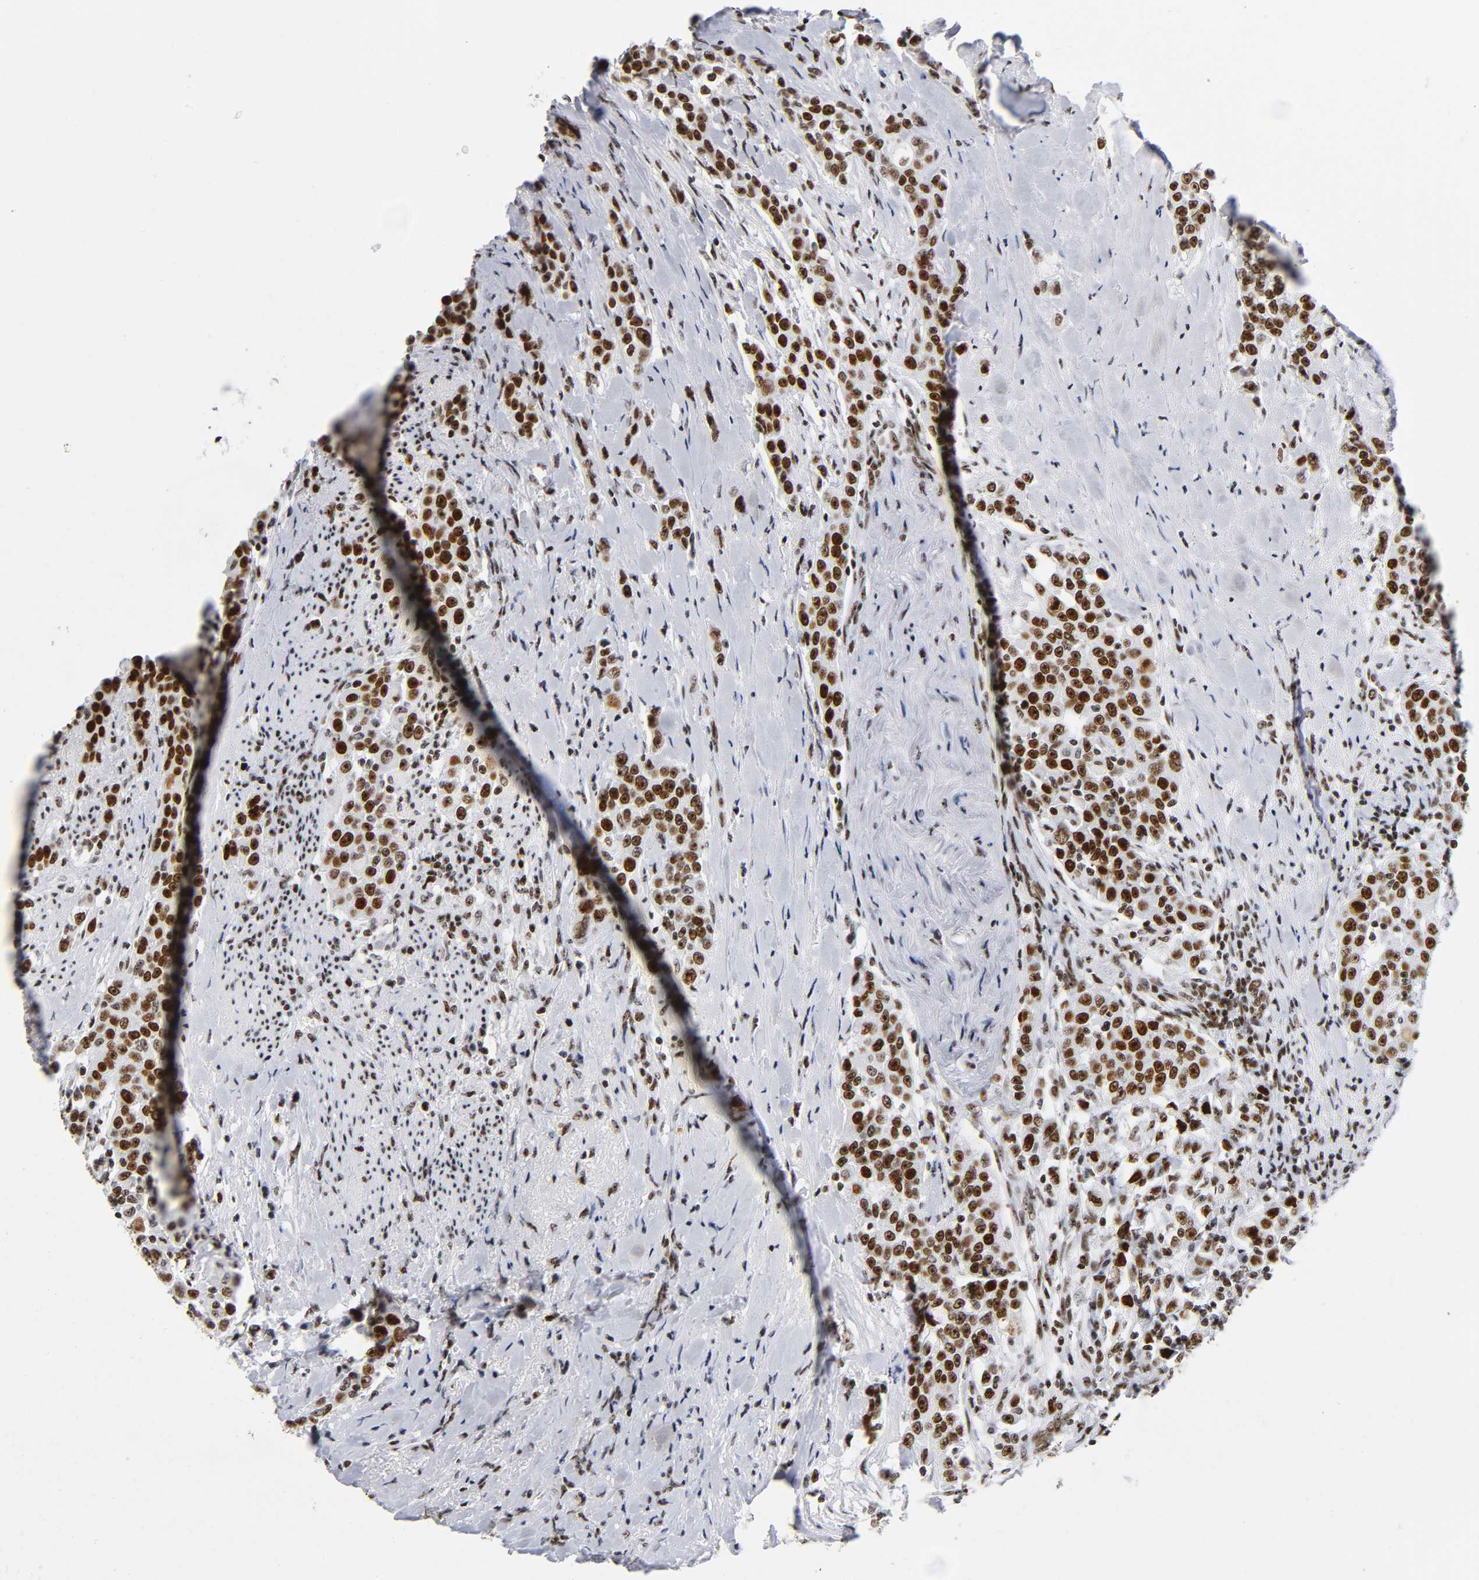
{"staining": {"intensity": "strong", "quantity": ">75%", "location": "nuclear"}, "tissue": "urothelial cancer", "cell_type": "Tumor cells", "image_type": "cancer", "snomed": [{"axis": "morphology", "description": "Urothelial carcinoma, High grade"}, {"axis": "topography", "description": "Urinary bladder"}], "caption": "A brown stain labels strong nuclear positivity of a protein in urothelial cancer tumor cells.", "gene": "UBTF", "patient": {"sex": "female", "age": 80}}